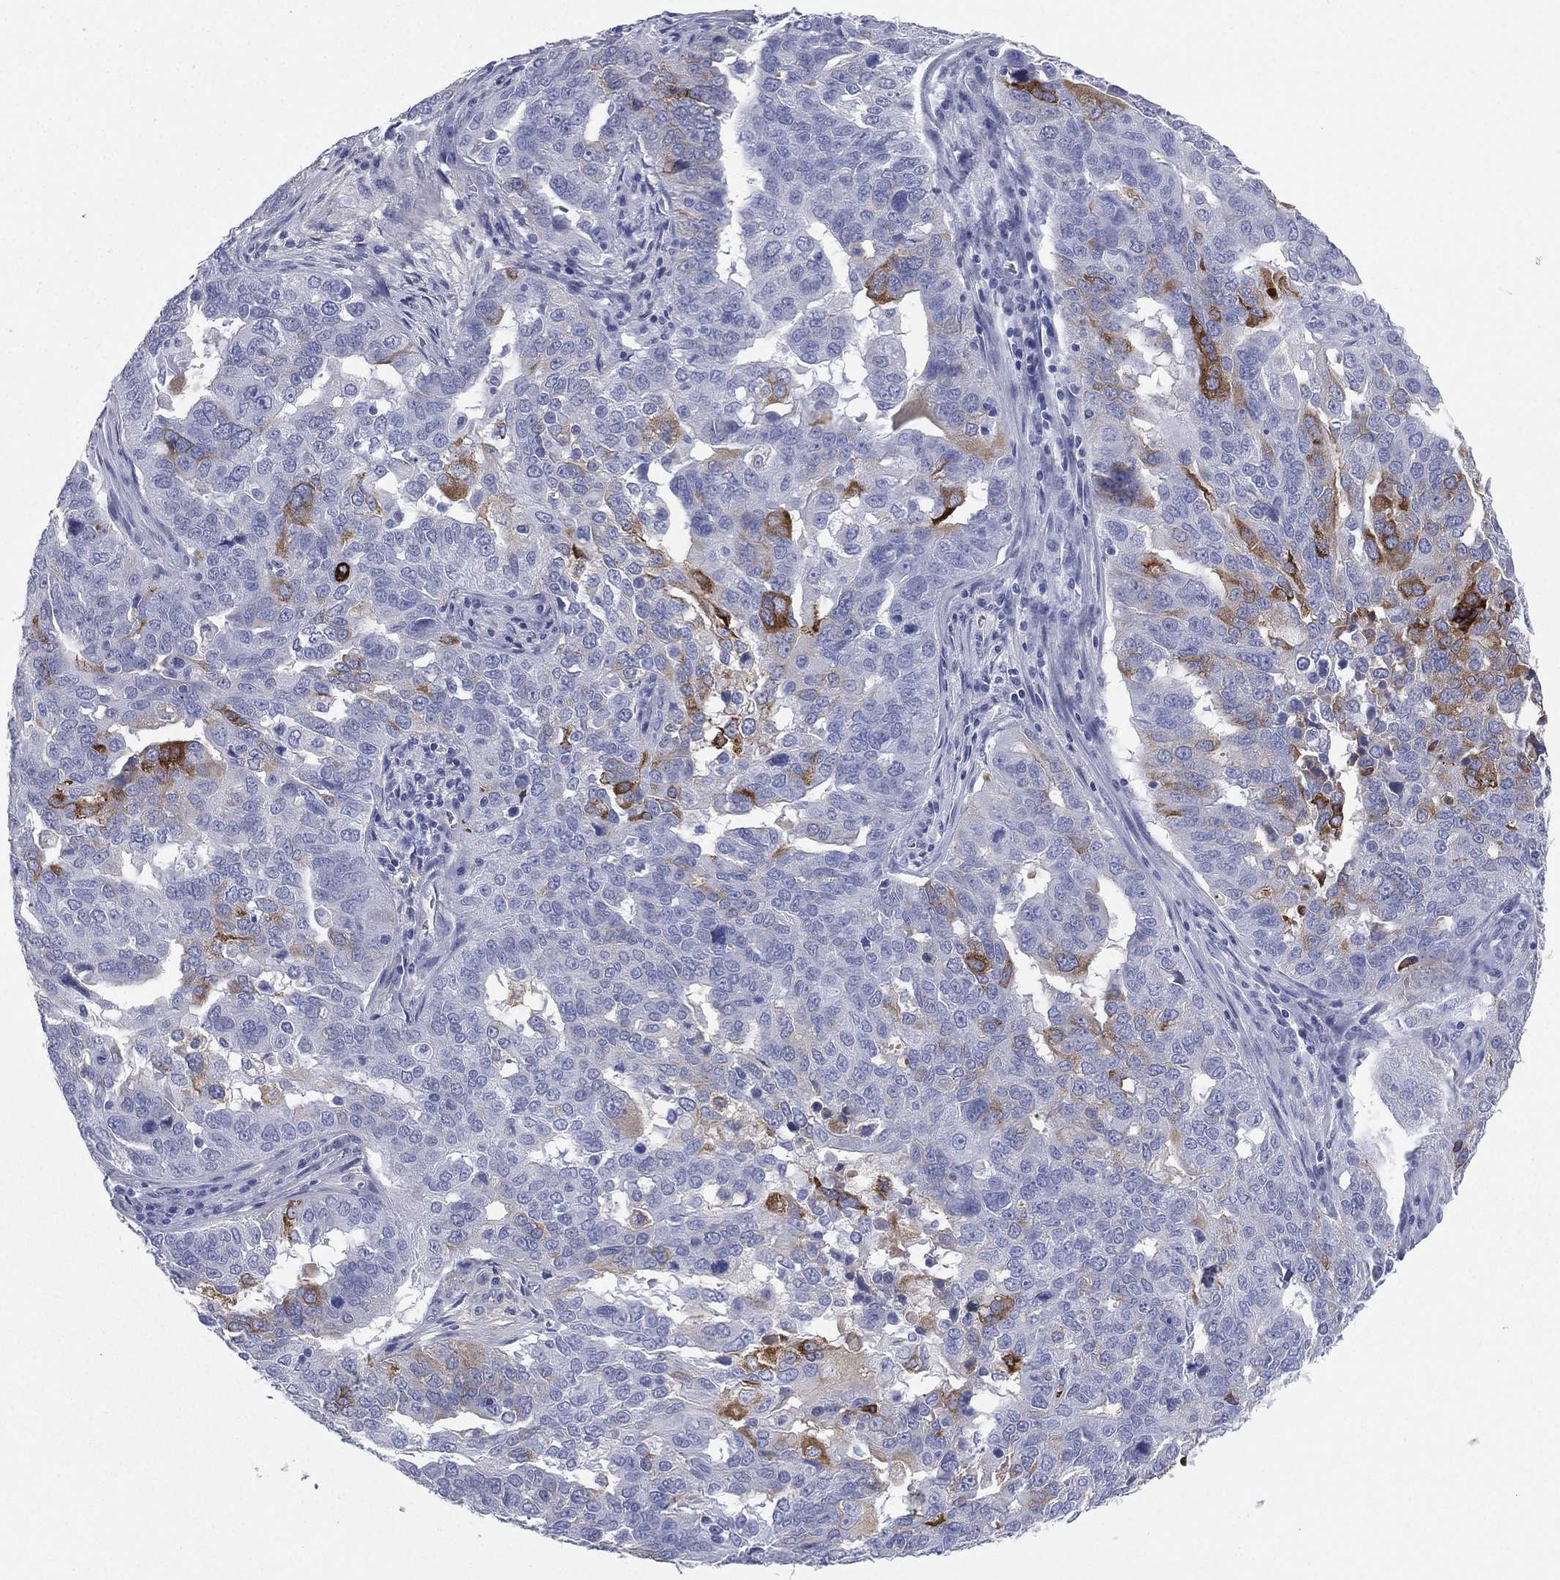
{"staining": {"intensity": "strong", "quantity": "<25%", "location": "cytoplasmic/membranous"}, "tissue": "ovarian cancer", "cell_type": "Tumor cells", "image_type": "cancer", "snomed": [{"axis": "morphology", "description": "Carcinoma, endometroid"}, {"axis": "topography", "description": "Soft tissue"}, {"axis": "topography", "description": "Ovary"}], "caption": "Protein staining of ovarian cancer (endometroid carcinoma) tissue displays strong cytoplasmic/membranous positivity in approximately <25% of tumor cells. Using DAB (brown) and hematoxylin (blue) stains, captured at high magnification using brightfield microscopy.", "gene": "HP", "patient": {"sex": "female", "age": 52}}